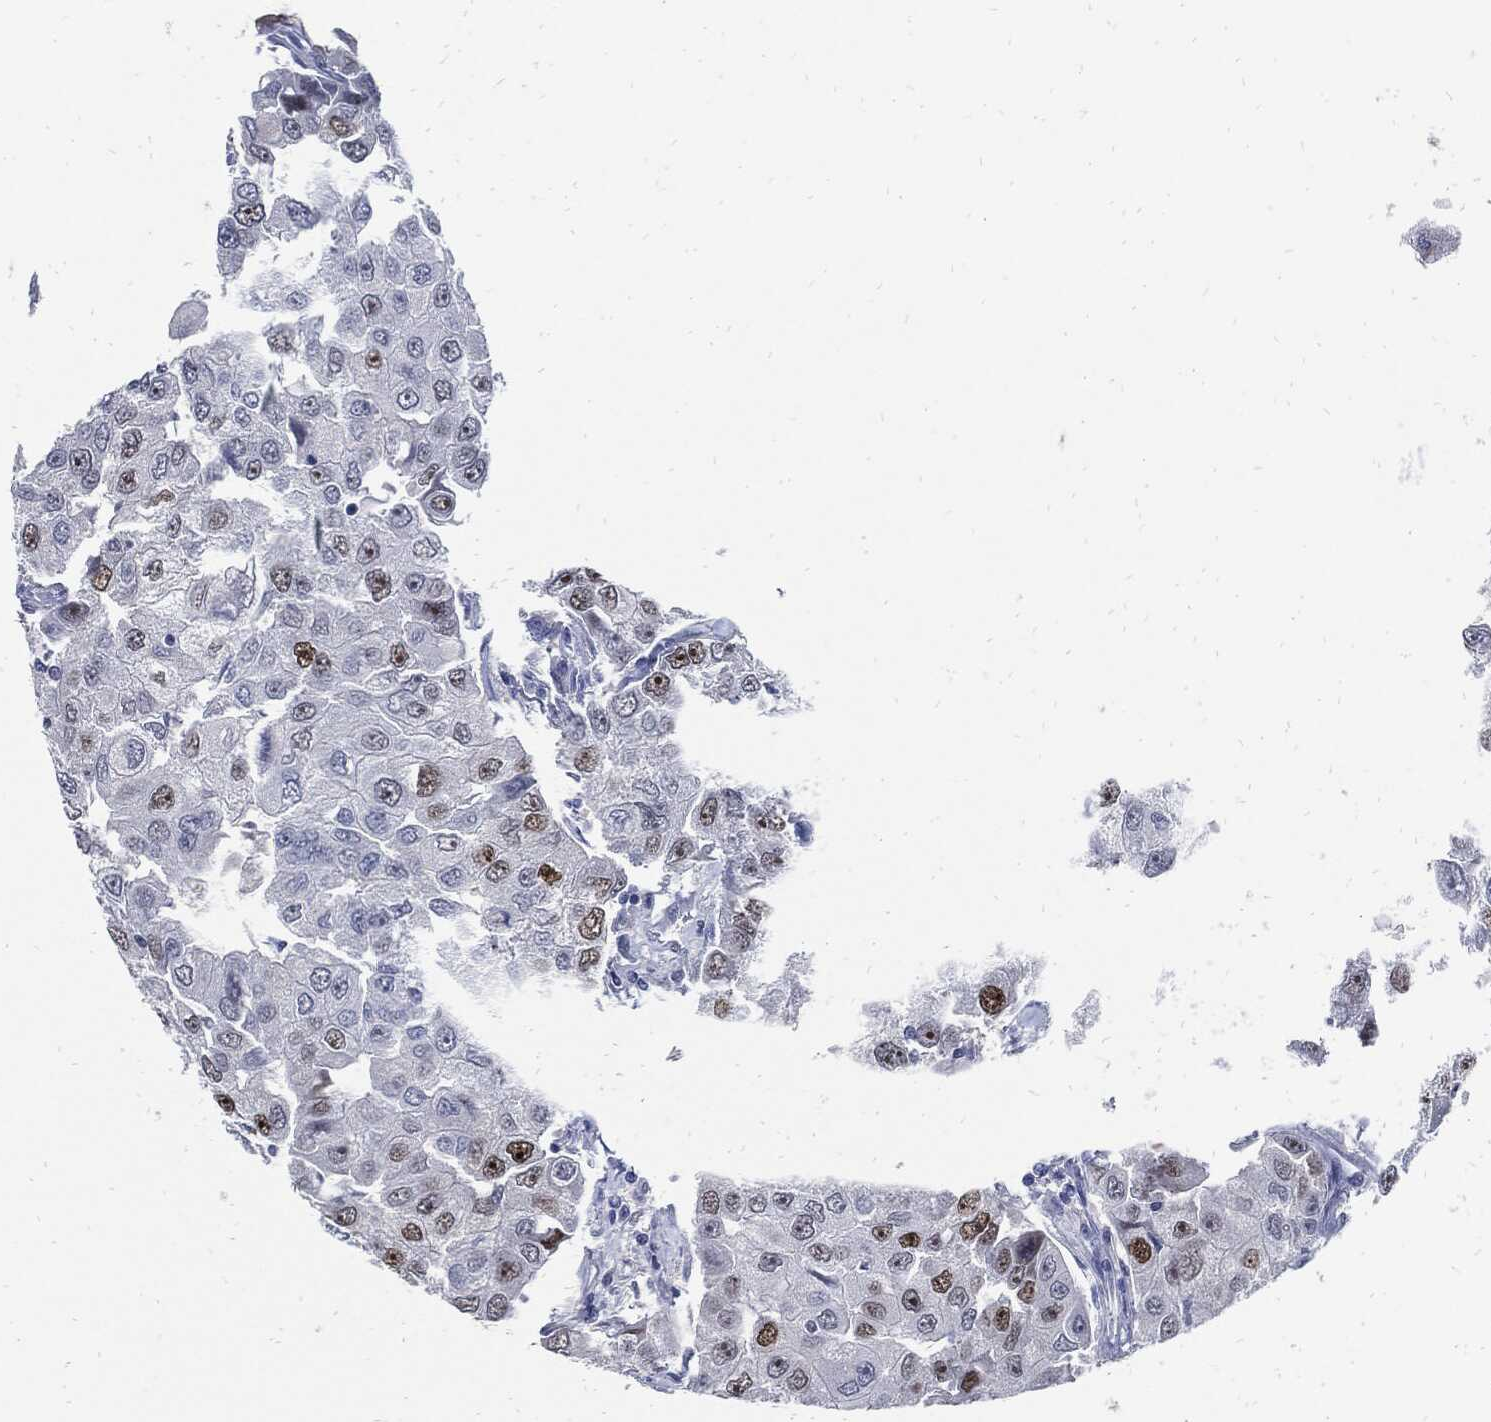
{"staining": {"intensity": "weak", "quantity": "<25%", "location": "nuclear"}, "tissue": "breast cancer", "cell_type": "Tumor cells", "image_type": "cancer", "snomed": [{"axis": "morphology", "description": "Duct carcinoma"}, {"axis": "topography", "description": "Breast"}], "caption": "Breast cancer (invasive ductal carcinoma) was stained to show a protein in brown. There is no significant staining in tumor cells.", "gene": "NBN", "patient": {"sex": "female", "age": 27}}